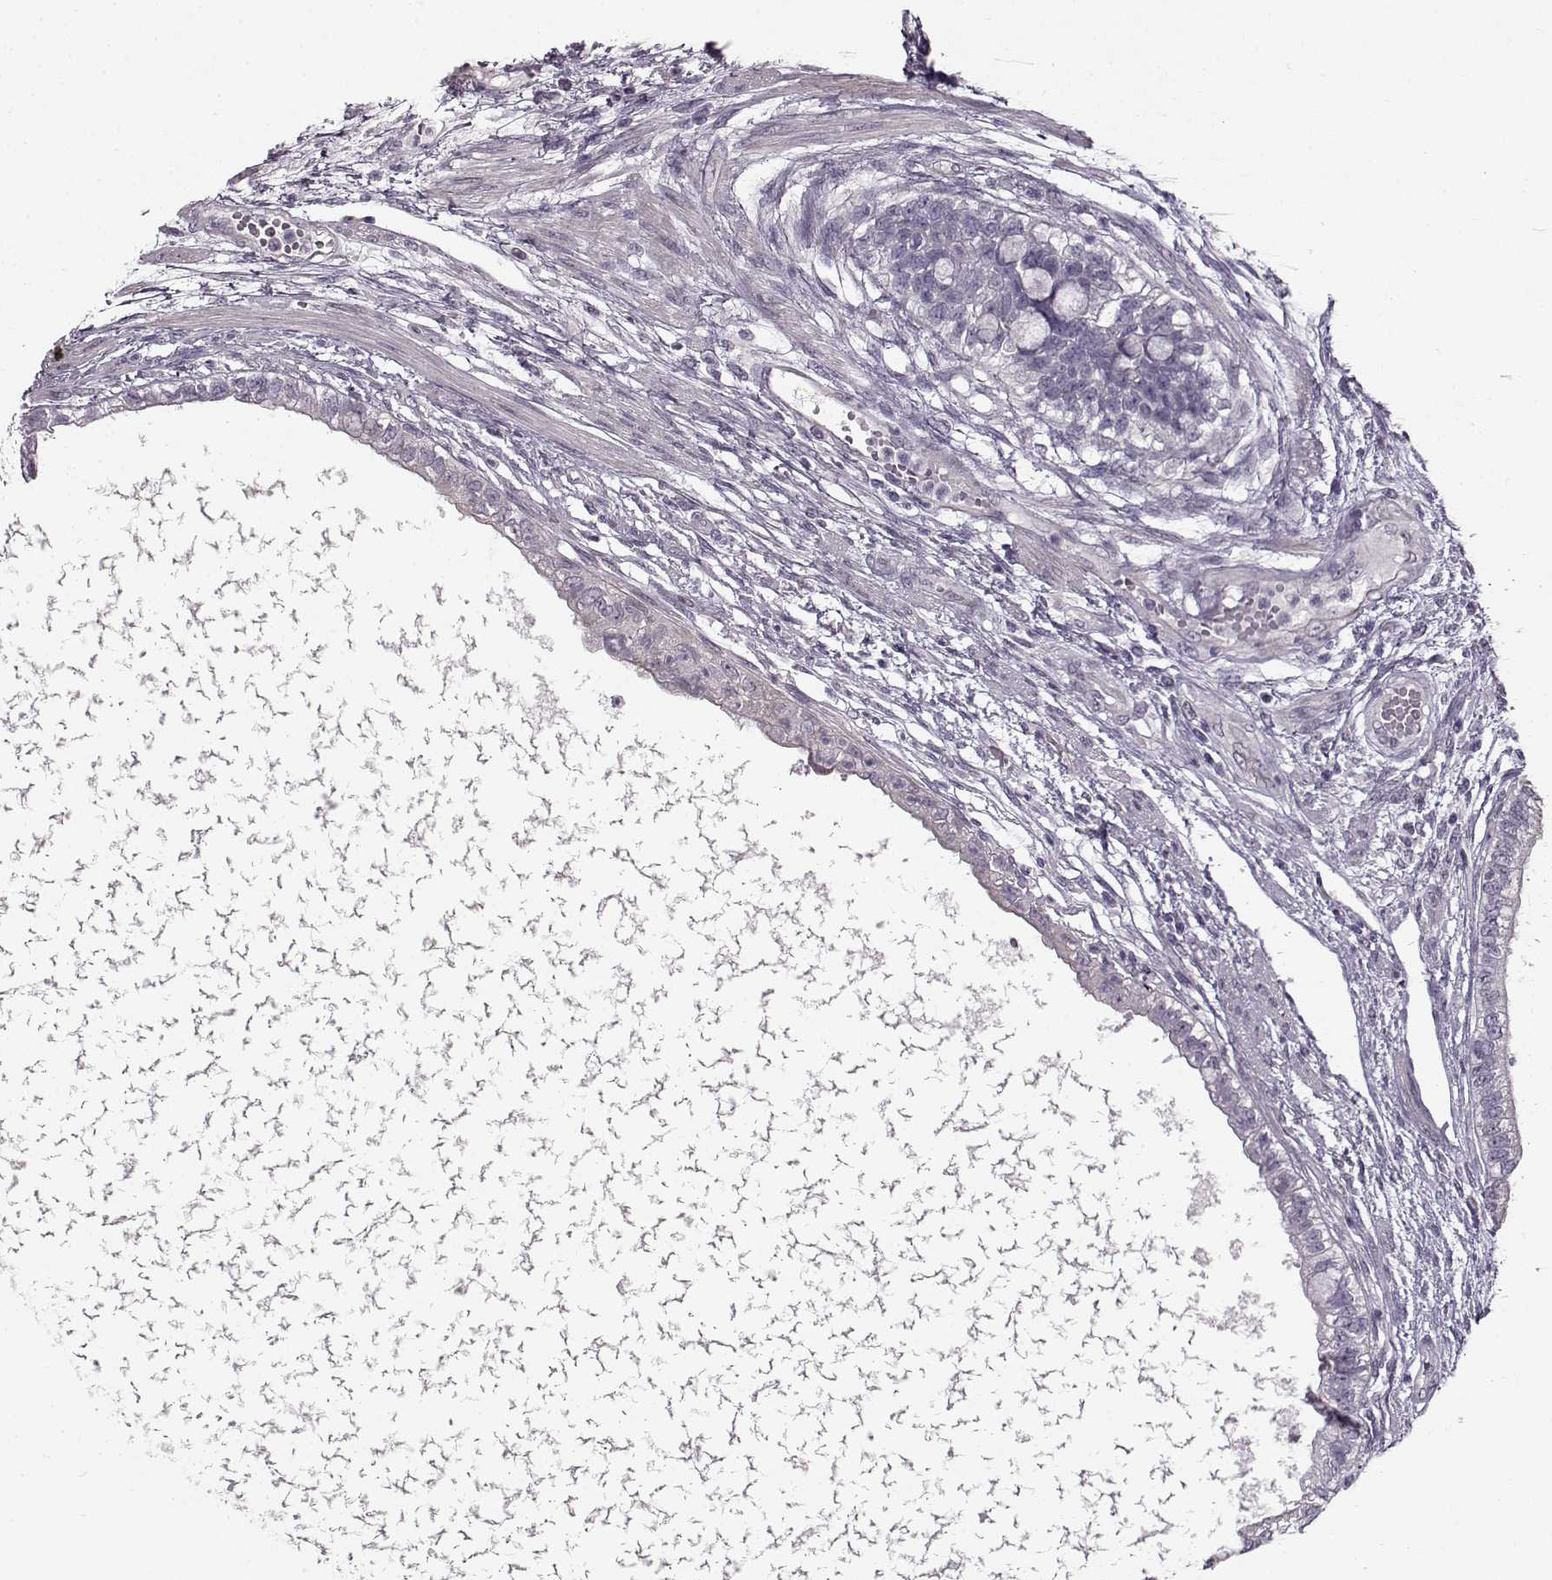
{"staining": {"intensity": "negative", "quantity": "none", "location": "none"}, "tissue": "testis cancer", "cell_type": "Tumor cells", "image_type": "cancer", "snomed": [{"axis": "morphology", "description": "Carcinoma, Embryonal, NOS"}, {"axis": "topography", "description": "Testis"}], "caption": "A photomicrograph of human testis cancer is negative for staining in tumor cells.", "gene": "MAP6D1", "patient": {"sex": "male", "age": 26}}